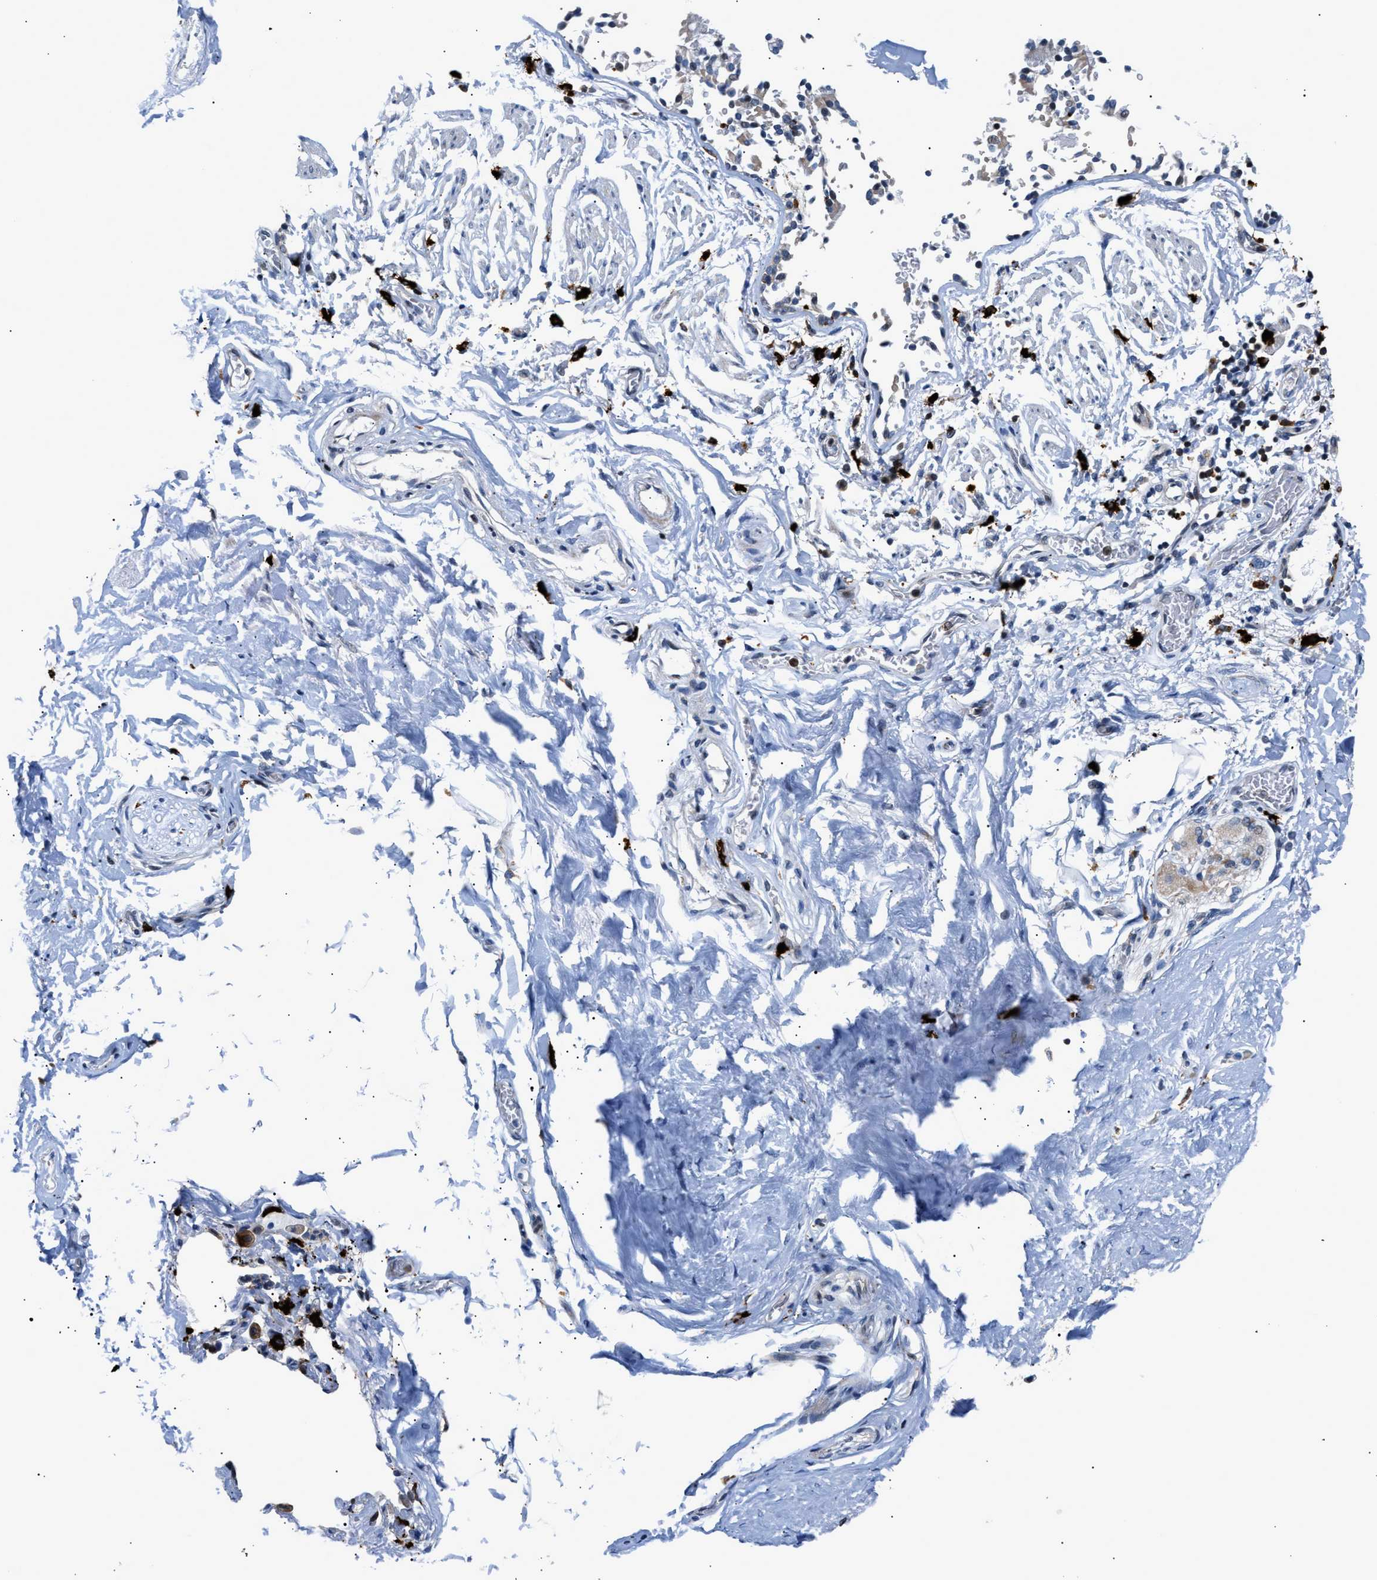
{"staining": {"intensity": "negative", "quantity": "none", "location": "nuclear"}, "tissue": "adipose tissue", "cell_type": "Adipocytes", "image_type": "normal", "snomed": [{"axis": "morphology", "description": "Normal tissue, NOS"}, {"axis": "topography", "description": "Cartilage tissue"}, {"axis": "topography", "description": "Lung"}], "caption": "Protein analysis of unremarkable adipose tissue exhibits no significant staining in adipocytes.", "gene": "ATP9A", "patient": {"sex": "female", "age": 77}}